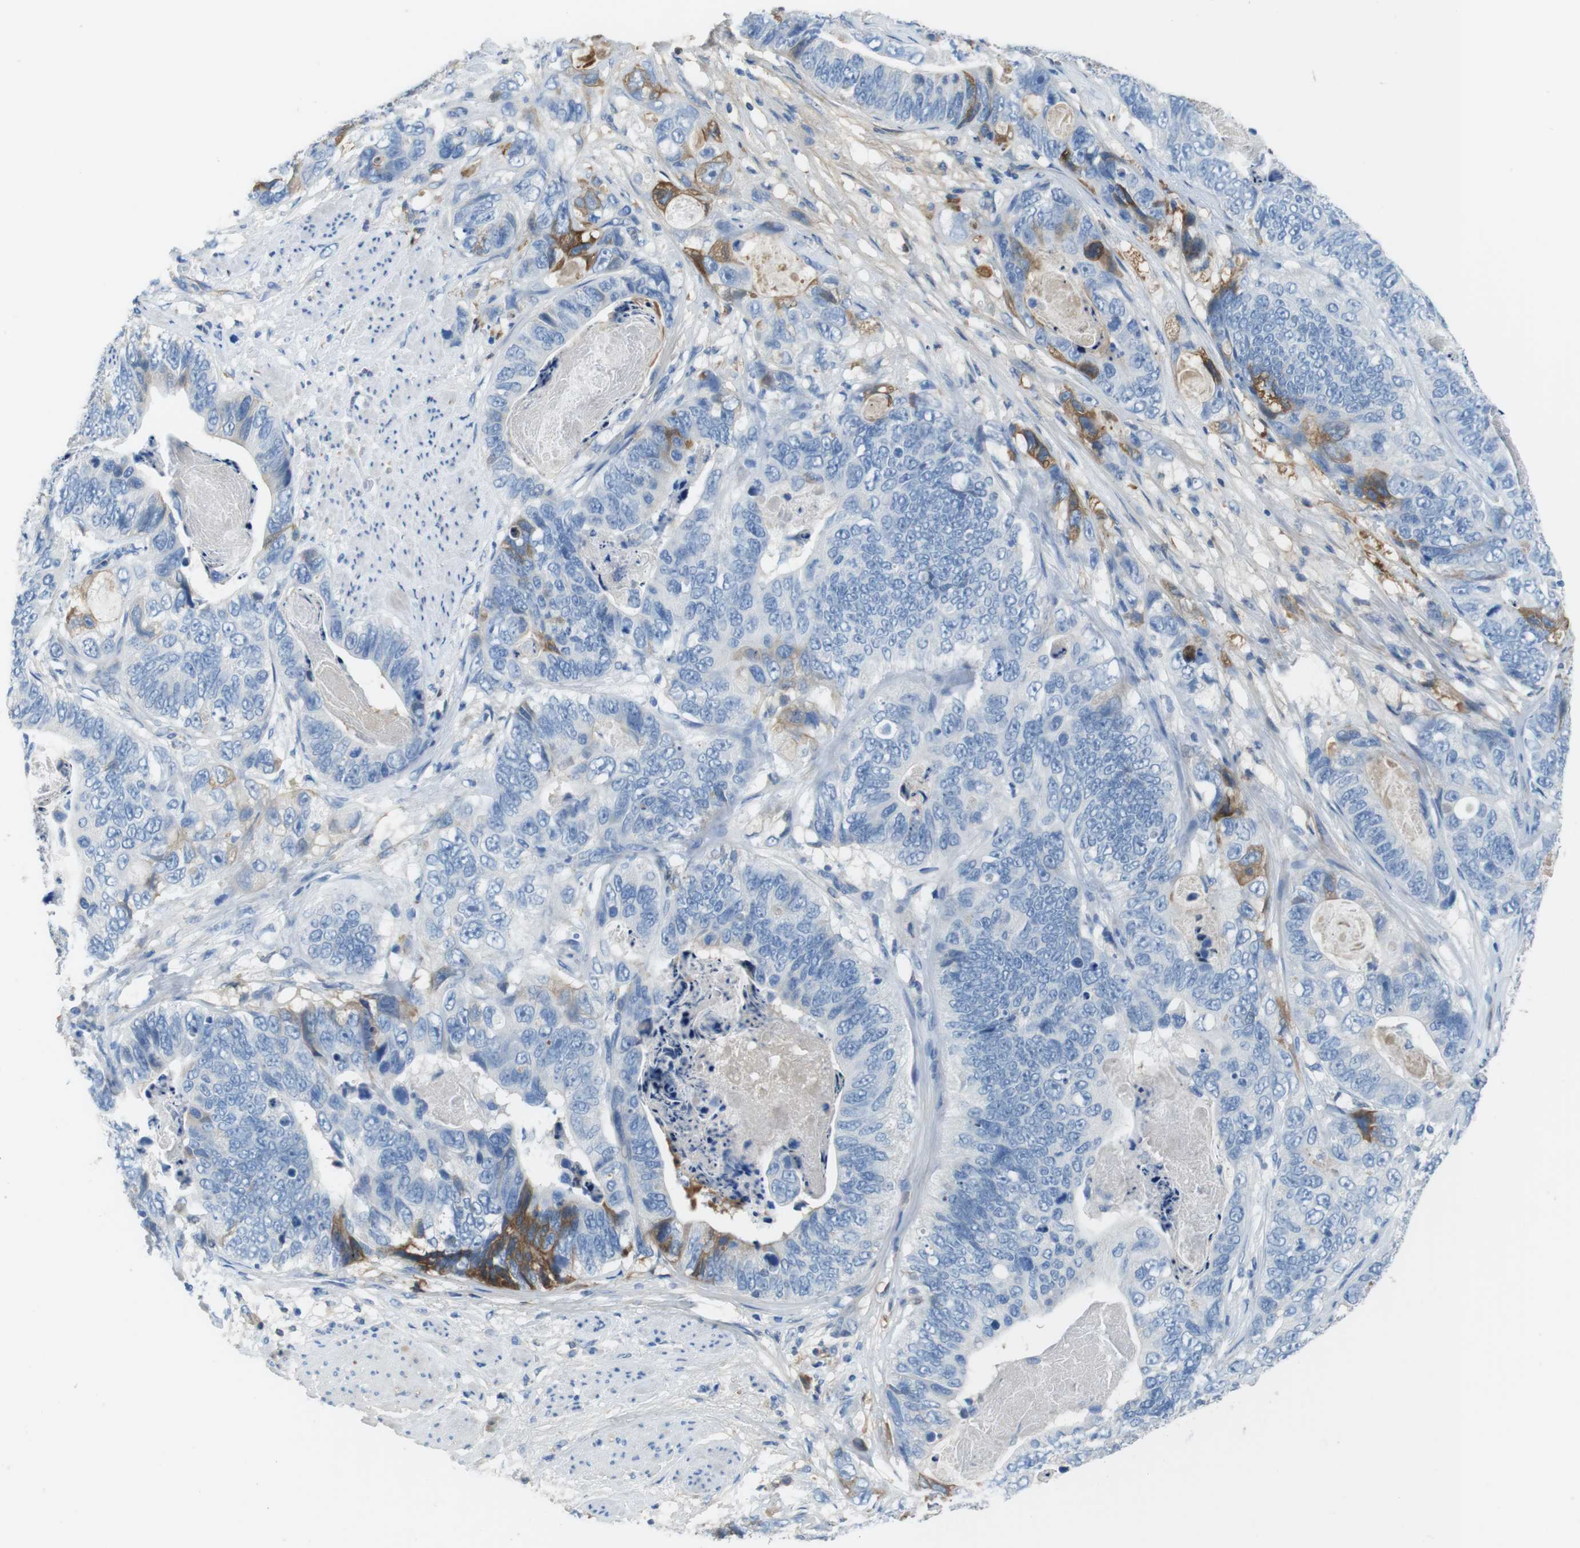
{"staining": {"intensity": "moderate", "quantity": "<25%", "location": "cytoplasmic/membranous"}, "tissue": "stomach cancer", "cell_type": "Tumor cells", "image_type": "cancer", "snomed": [{"axis": "morphology", "description": "Adenocarcinoma, NOS"}, {"axis": "topography", "description": "Stomach"}], "caption": "Moderate cytoplasmic/membranous protein staining is identified in about <25% of tumor cells in stomach cancer.", "gene": "TMPRSS15", "patient": {"sex": "female", "age": 89}}